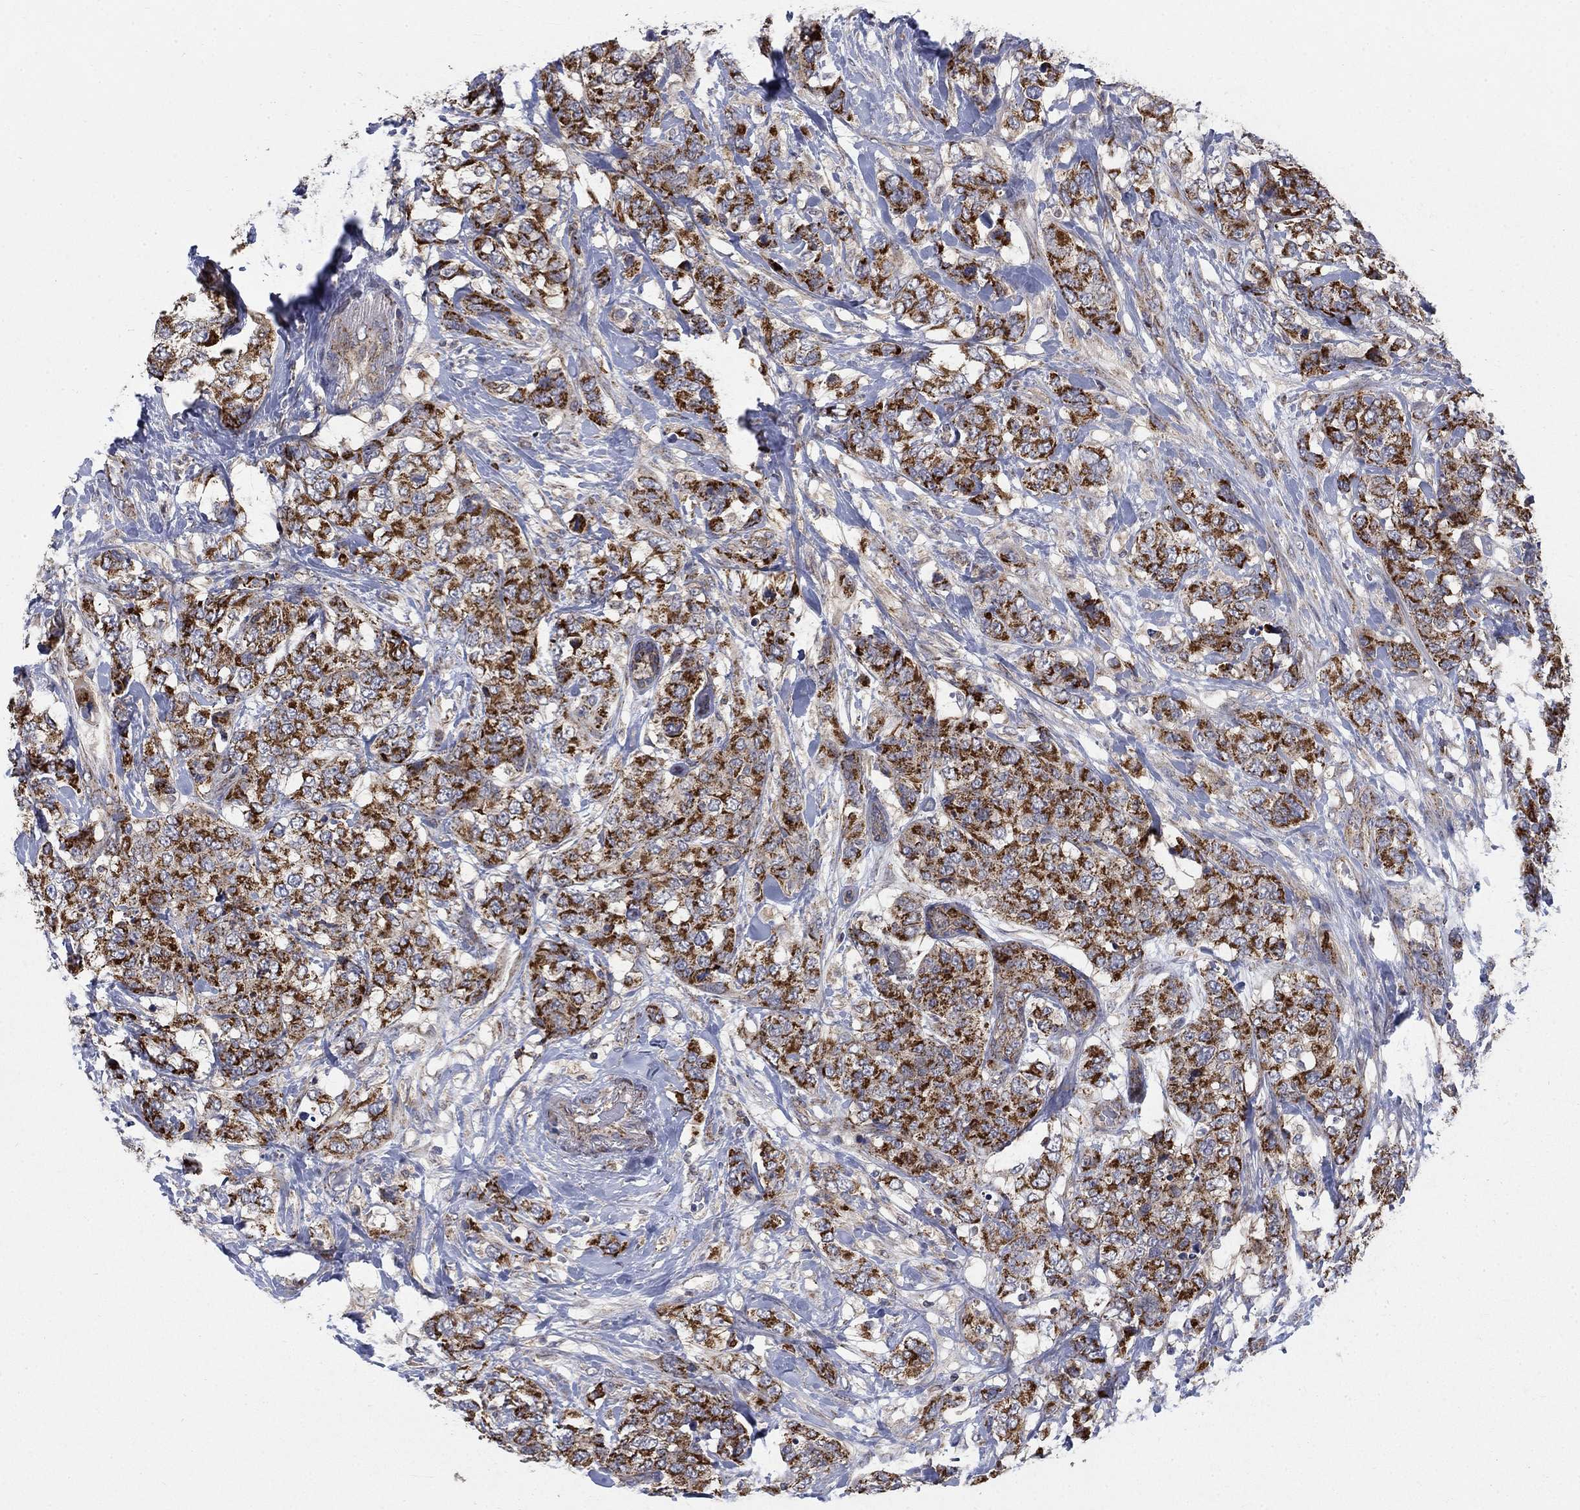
{"staining": {"intensity": "strong", "quantity": ">75%", "location": "cytoplasmic/membranous"}, "tissue": "breast cancer", "cell_type": "Tumor cells", "image_type": "cancer", "snomed": [{"axis": "morphology", "description": "Lobular carcinoma"}, {"axis": "topography", "description": "Breast"}], "caption": "IHC (DAB (3,3'-diaminobenzidine)) staining of breast cancer (lobular carcinoma) displays strong cytoplasmic/membranous protein staining in about >75% of tumor cells. (Brightfield microscopy of DAB IHC at high magnification).", "gene": "NME7", "patient": {"sex": "female", "age": 59}}